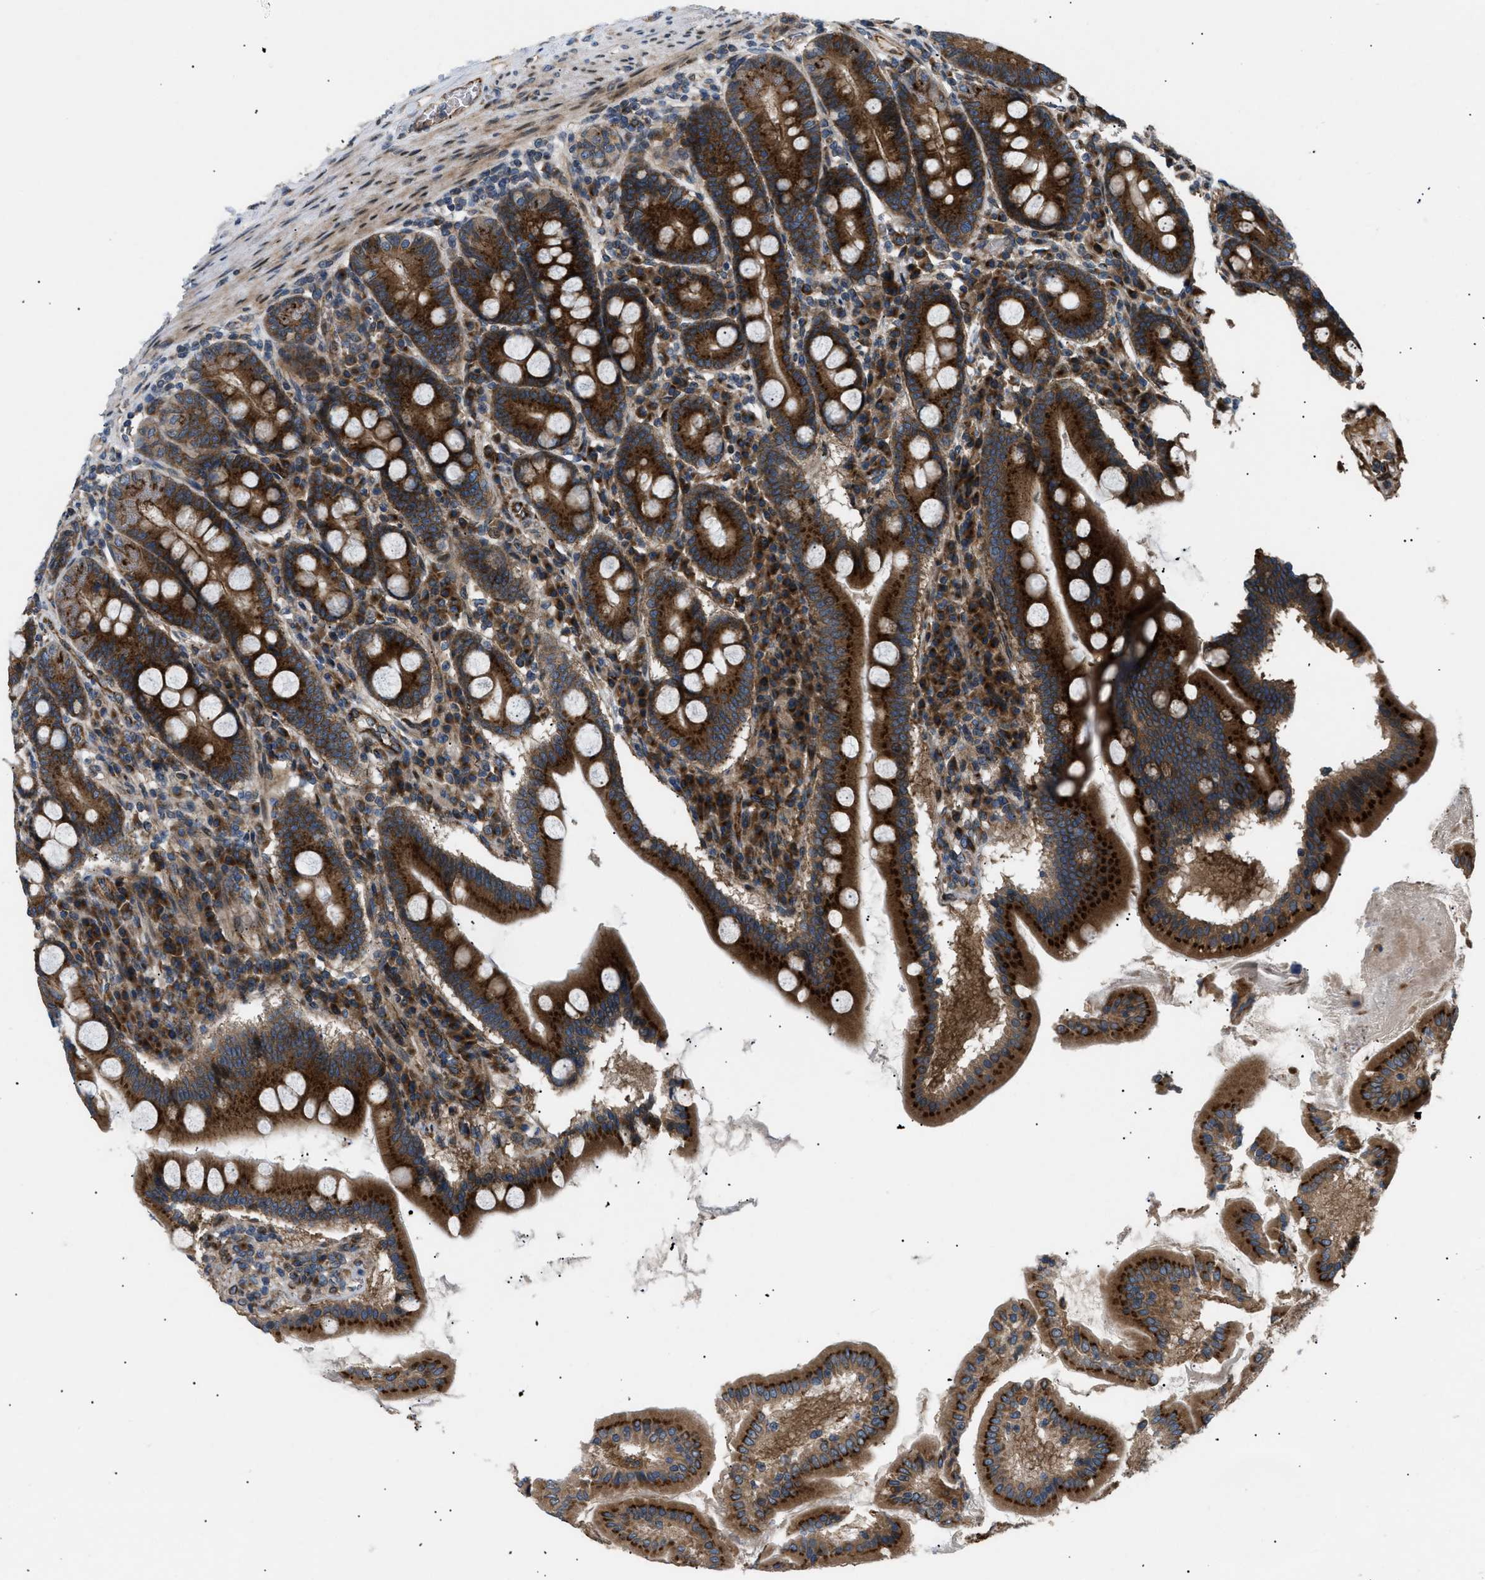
{"staining": {"intensity": "strong", "quantity": ">75%", "location": "cytoplasmic/membranous"}, "tissue": "duodenum", "cell_type": "Glandular cells", "image_type": "normal", "snomed": [{"axis": "morphology", "description": "Normal tissue, NOS"}, {"axis": "topography", "description": "Duodenum"}], "caption": "There is high levels of strong cytoplasmic/membranous staining in glandular cells of benign duodenum, as demonstrated by immunohistochemical staining (brown color).", "gene": "LYSMD3", "patient": {"sex": "male", "age": 50}}